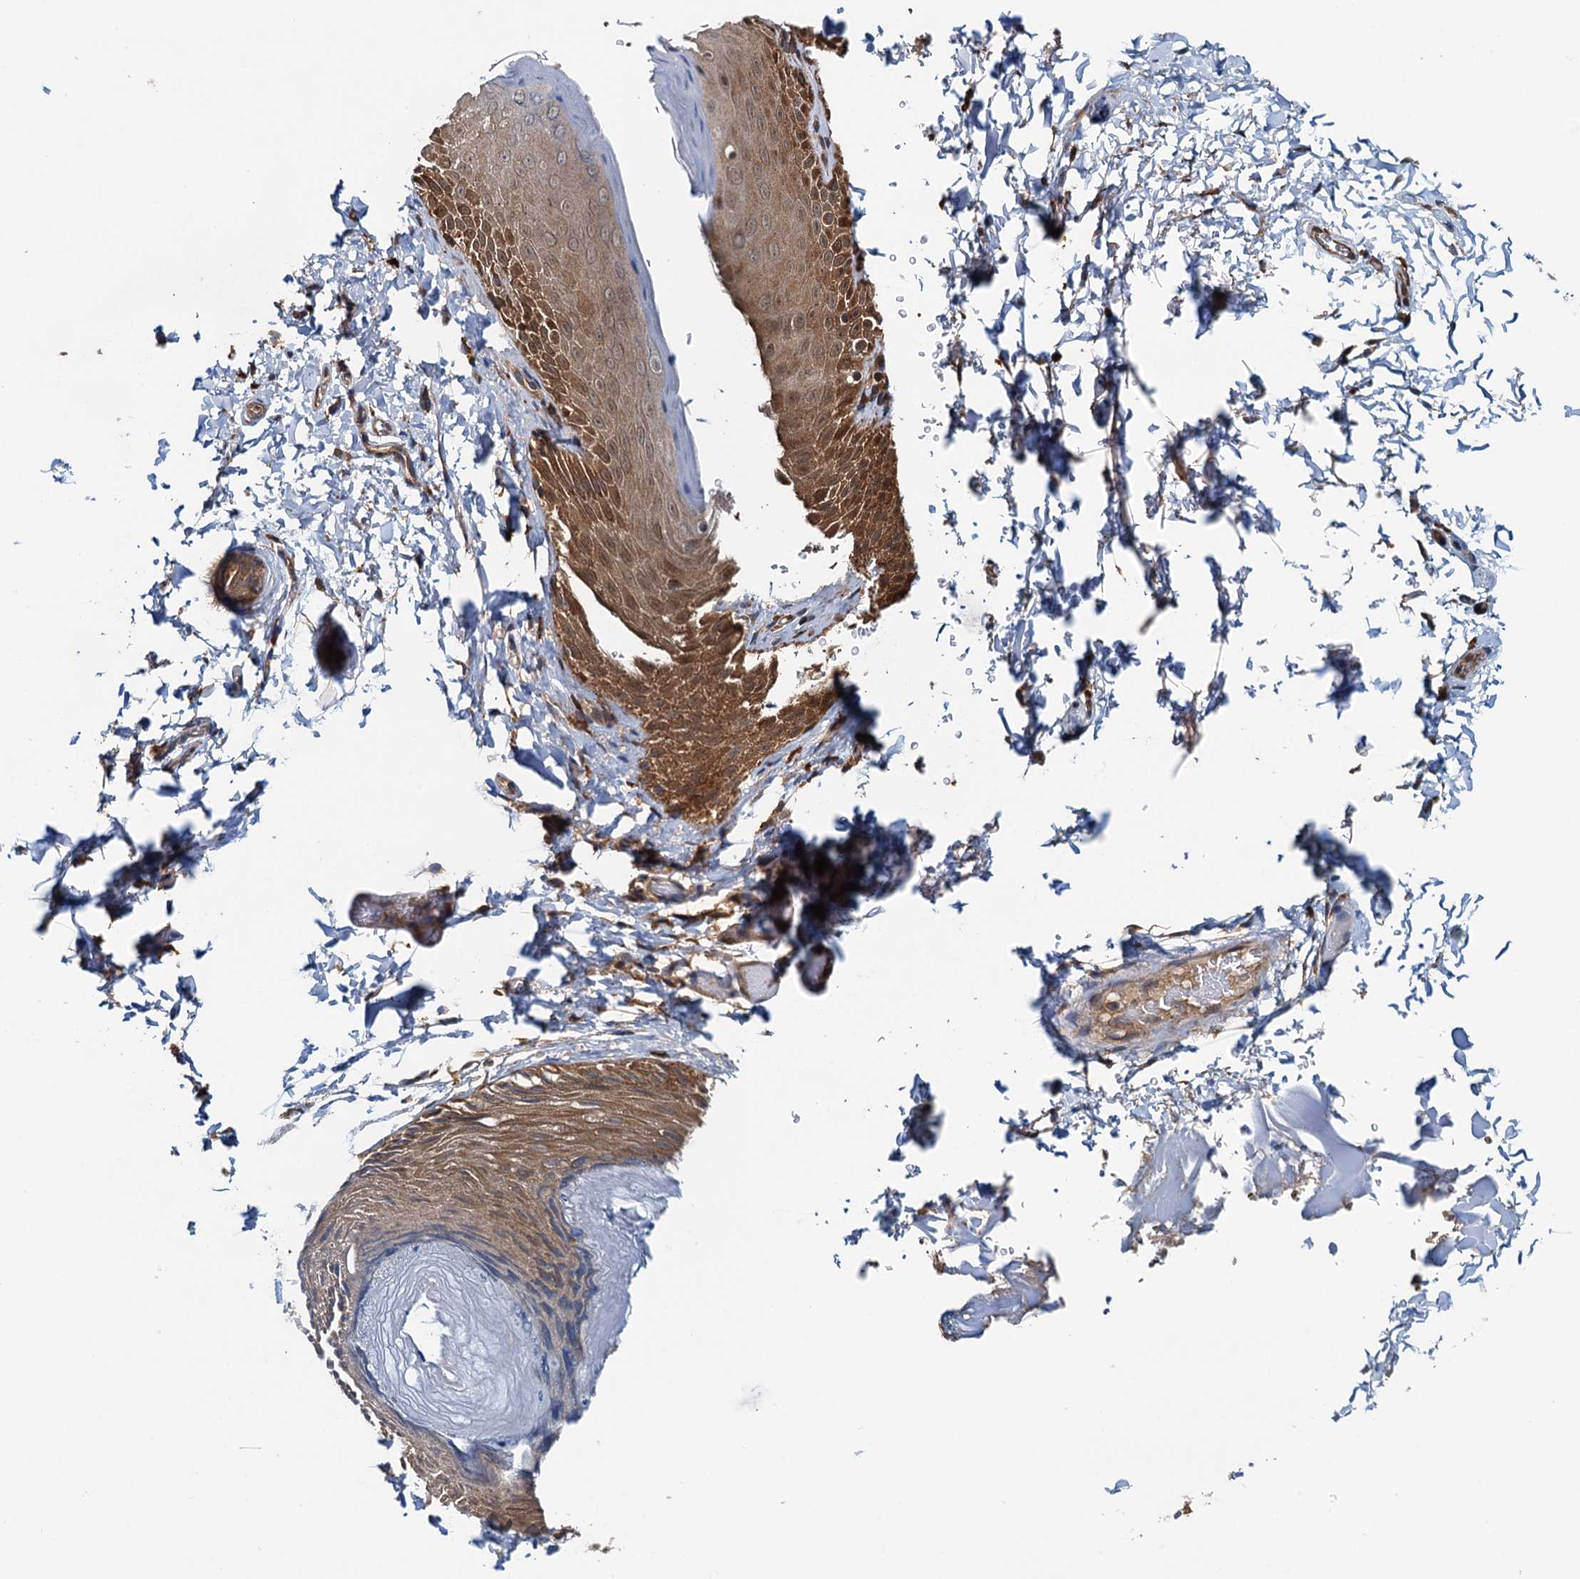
{"staining": {"intensity": "strong", "quantity": ">75%", "location": "cytoplasmic/membranous,nuclear"}, "tissue": "skin", "cell_type": "Epidermal cells", "image_type": "normal", "snomed": [{"axis": "morphology", "description": "Normal tissue, NOS"}, {"axis": "topography", "description": "Anal"}], "caption": "Immunohistochemistry (IHC) histopathology image of benign skin stained for a protein (brown), which exhibits high levels of strong cytoplasmic/membranous,nuclear staining in about >75% of epidermal cells.", "gene": "AAGAB", "patient": {"sex": "male", "age": 44}}